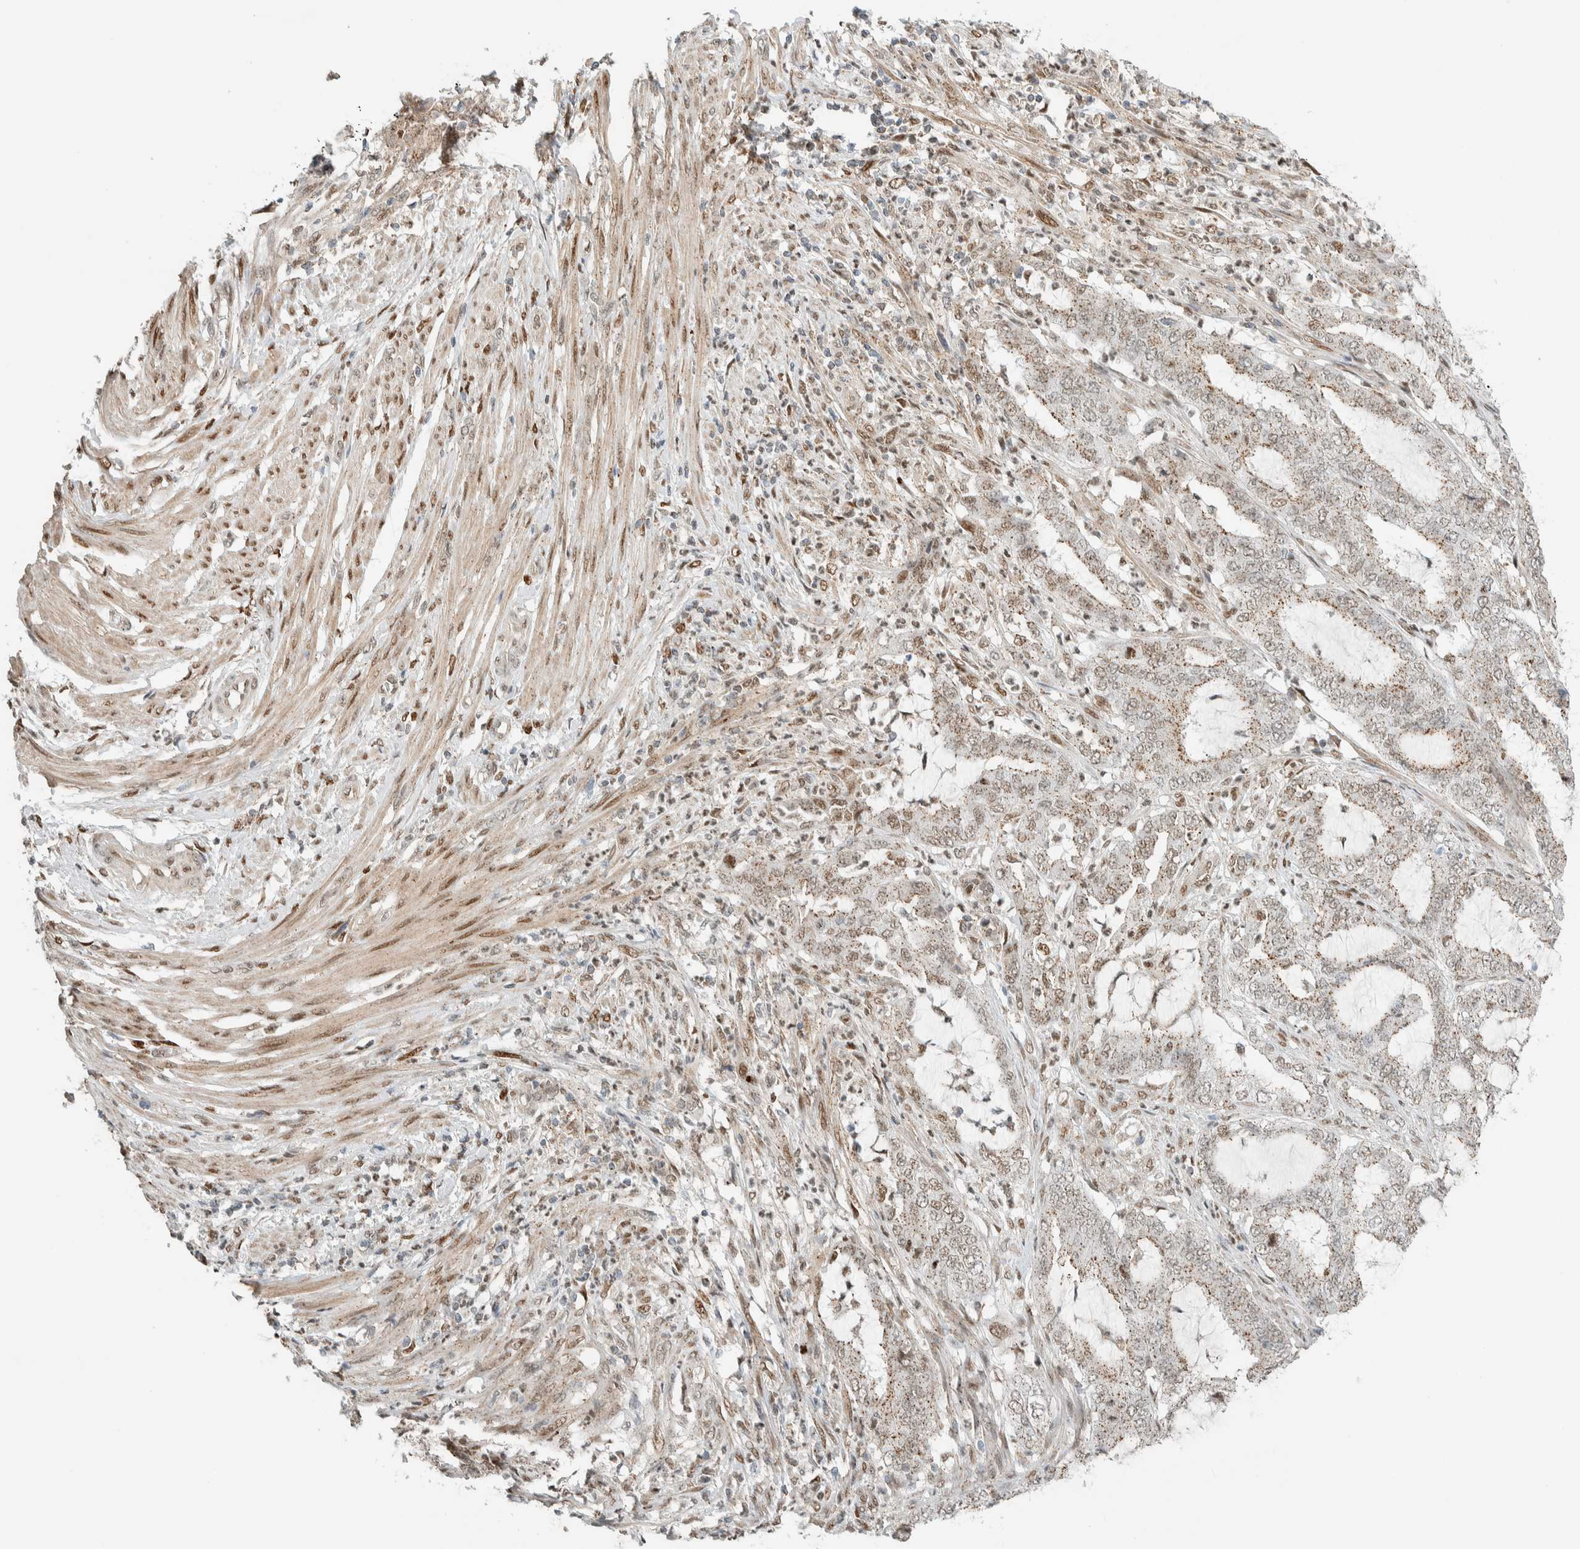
{"staining": {"intensity": "weak", "quantity": ">75%", "location": "cytoplasmic/membranous"}, "tissue": "endometrial cancer", "cell_type": "Tumor cells", "image_type": "cancer", "snomed": [{"axis": "morphology", "description": "Adenocarcinoma, NOS"}, {"axis": "topography", "description": "Endometrium"}], "caption": "Endometrial cancer stained with DAB immunohistochemistry demonstrates low levels of weak cytoplasmic/membranous positivity in approximately >75% of tumor cells.", "gene": "TFE3", "patient": {"sex": "female", "age": 51}}